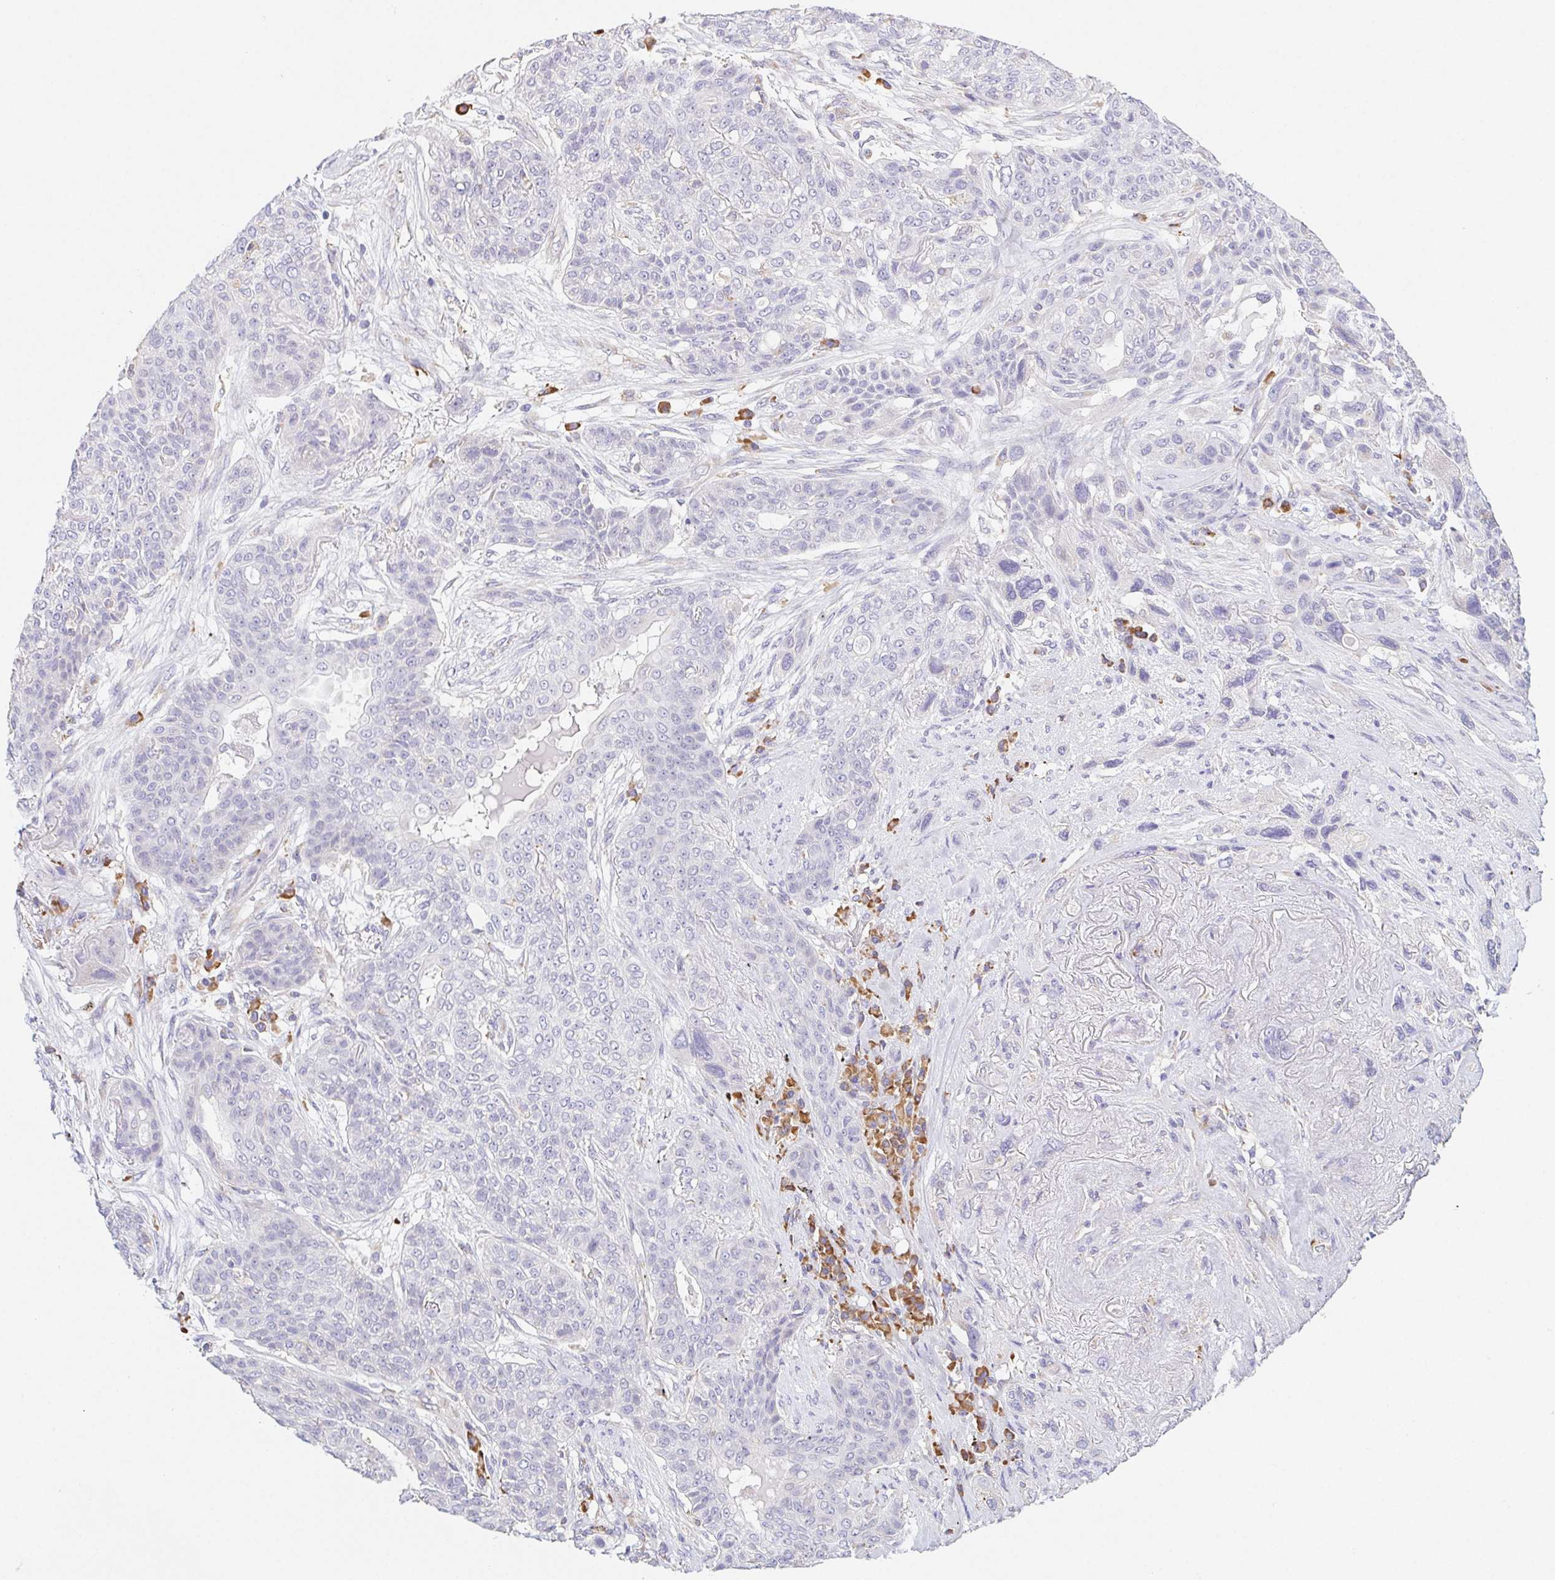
{"staining": {"intensity": "negative", "quantity": "none", "location": "none"}, "tissue": "lung cancer", "cell_type": "Tumor cells", "image_type": "cancer", "snomed": [{"axis": "morphology", "description": "Squamous cell carcinoma, NOS"}, {"axis": "topography", "description": "Lung"}], "caption": "Micrograph shows no protein staining in tumor cells of lung cancer (squamous cell carcinoma) tissue.", "gene": "ADAM8", "patient": {"sex": "female", "age": 70}}